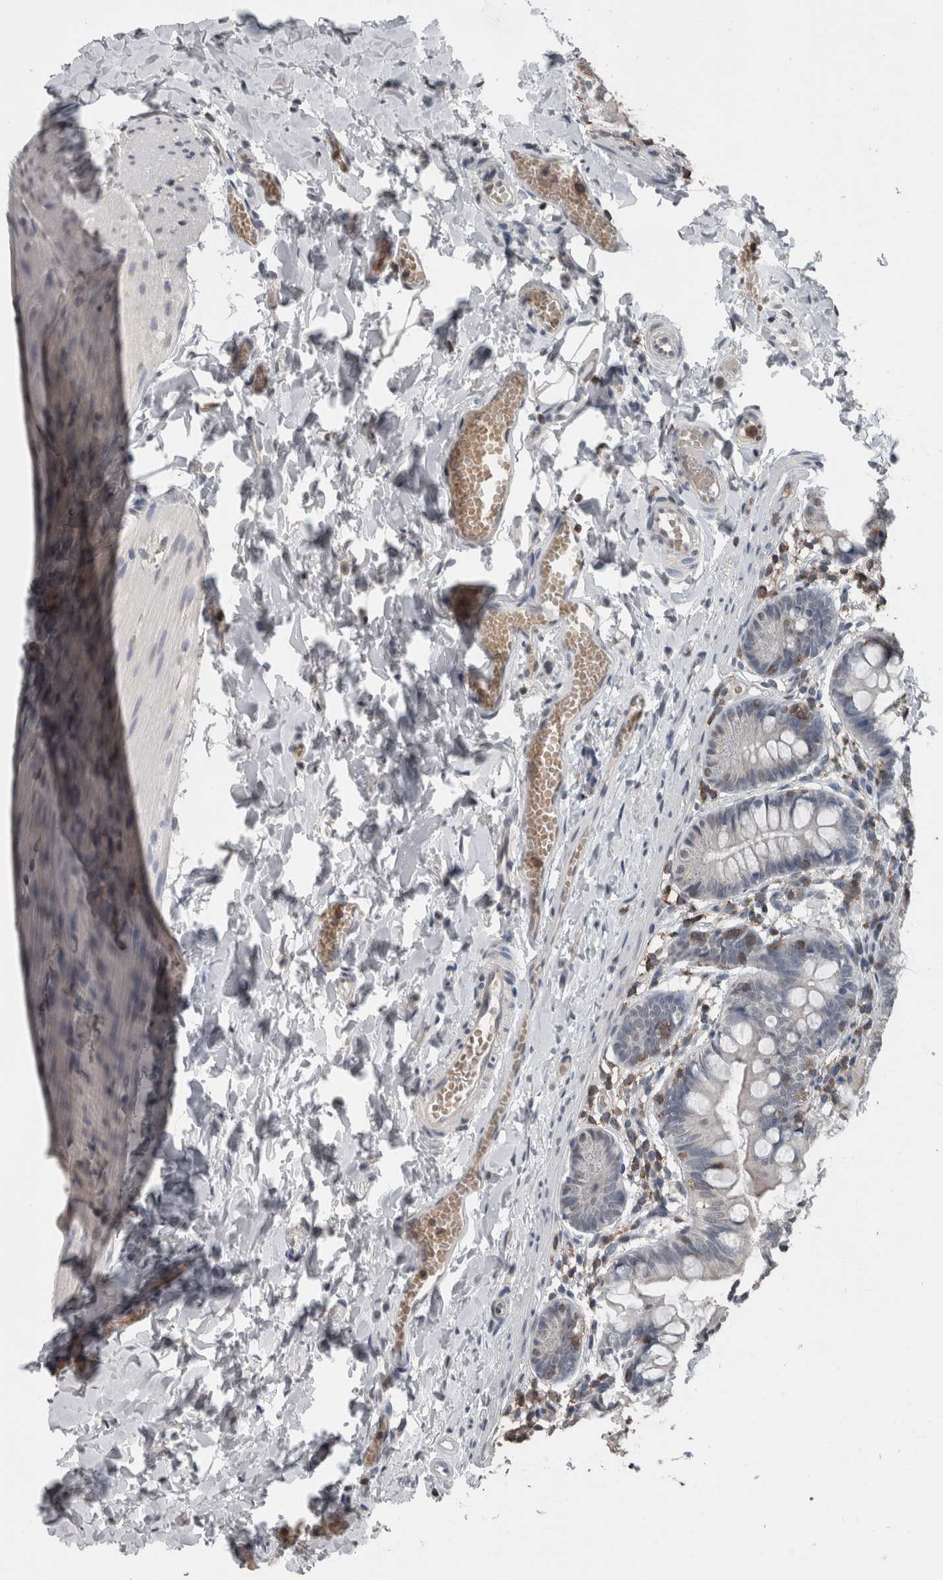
{"staining": {"intensity": "strong", "quantity": "<25%", "location": "cytoplasmic/membranous"}, "tissue": "small intestine", "cell_type": "Glandular cells", "image_type": "normal", "snomed": [{"axis": "morphology", "description": "Normal tissue, NOS"}, {"axis": "topography", "description": "Small intestine"}], "caption": "Glandular cells exhibit medium levels of strong cytoplasmic/membranous positivity in approximately <25% of cells in normal human small intestine. Using DAB (brown) and hematoxylin (blue) stains, captured at high magnification using brightfield microscopy.", "gene": "MAFF", "patient": {"sex": "male", "age": 7}}